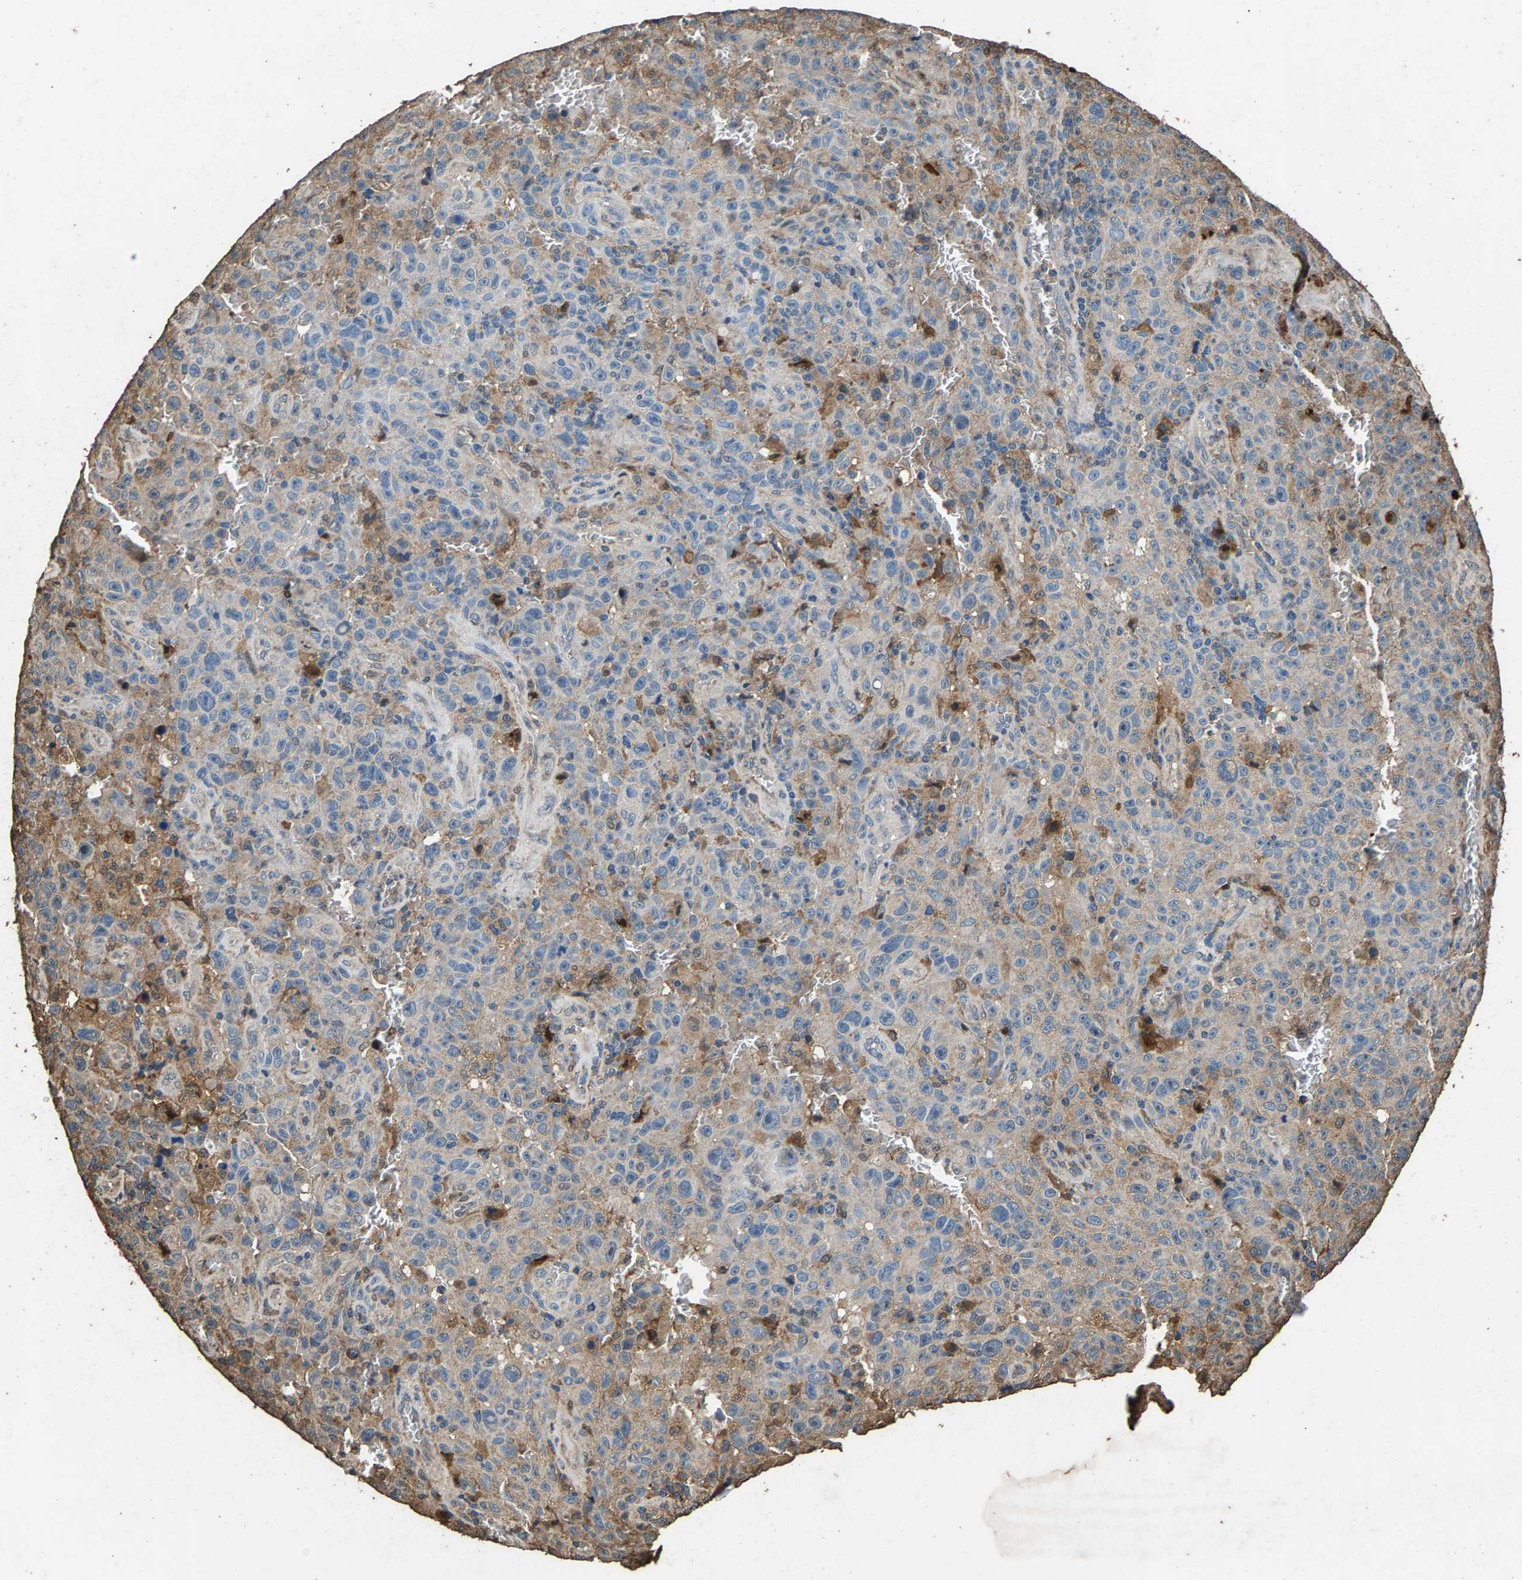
{"staining": {"intensity": "weak", "quantity": "<25%", "location": "cytoplasmic/membranous"}, "tissue": "melanoma", "cell_type": "Tumor cells", "image_type": "cancer", "snomed": [{"axis": "morphology", "description": "Malignant melanoma, NOS"}, {"axis": "topography", "description": "Skin"}], "caption": "Malignant melanoma was stained to show a protein in brown. There is no significant positivity in tumor cells.", "gene": "MRPL27", "patient": {"sex": "female", "age": 82}}